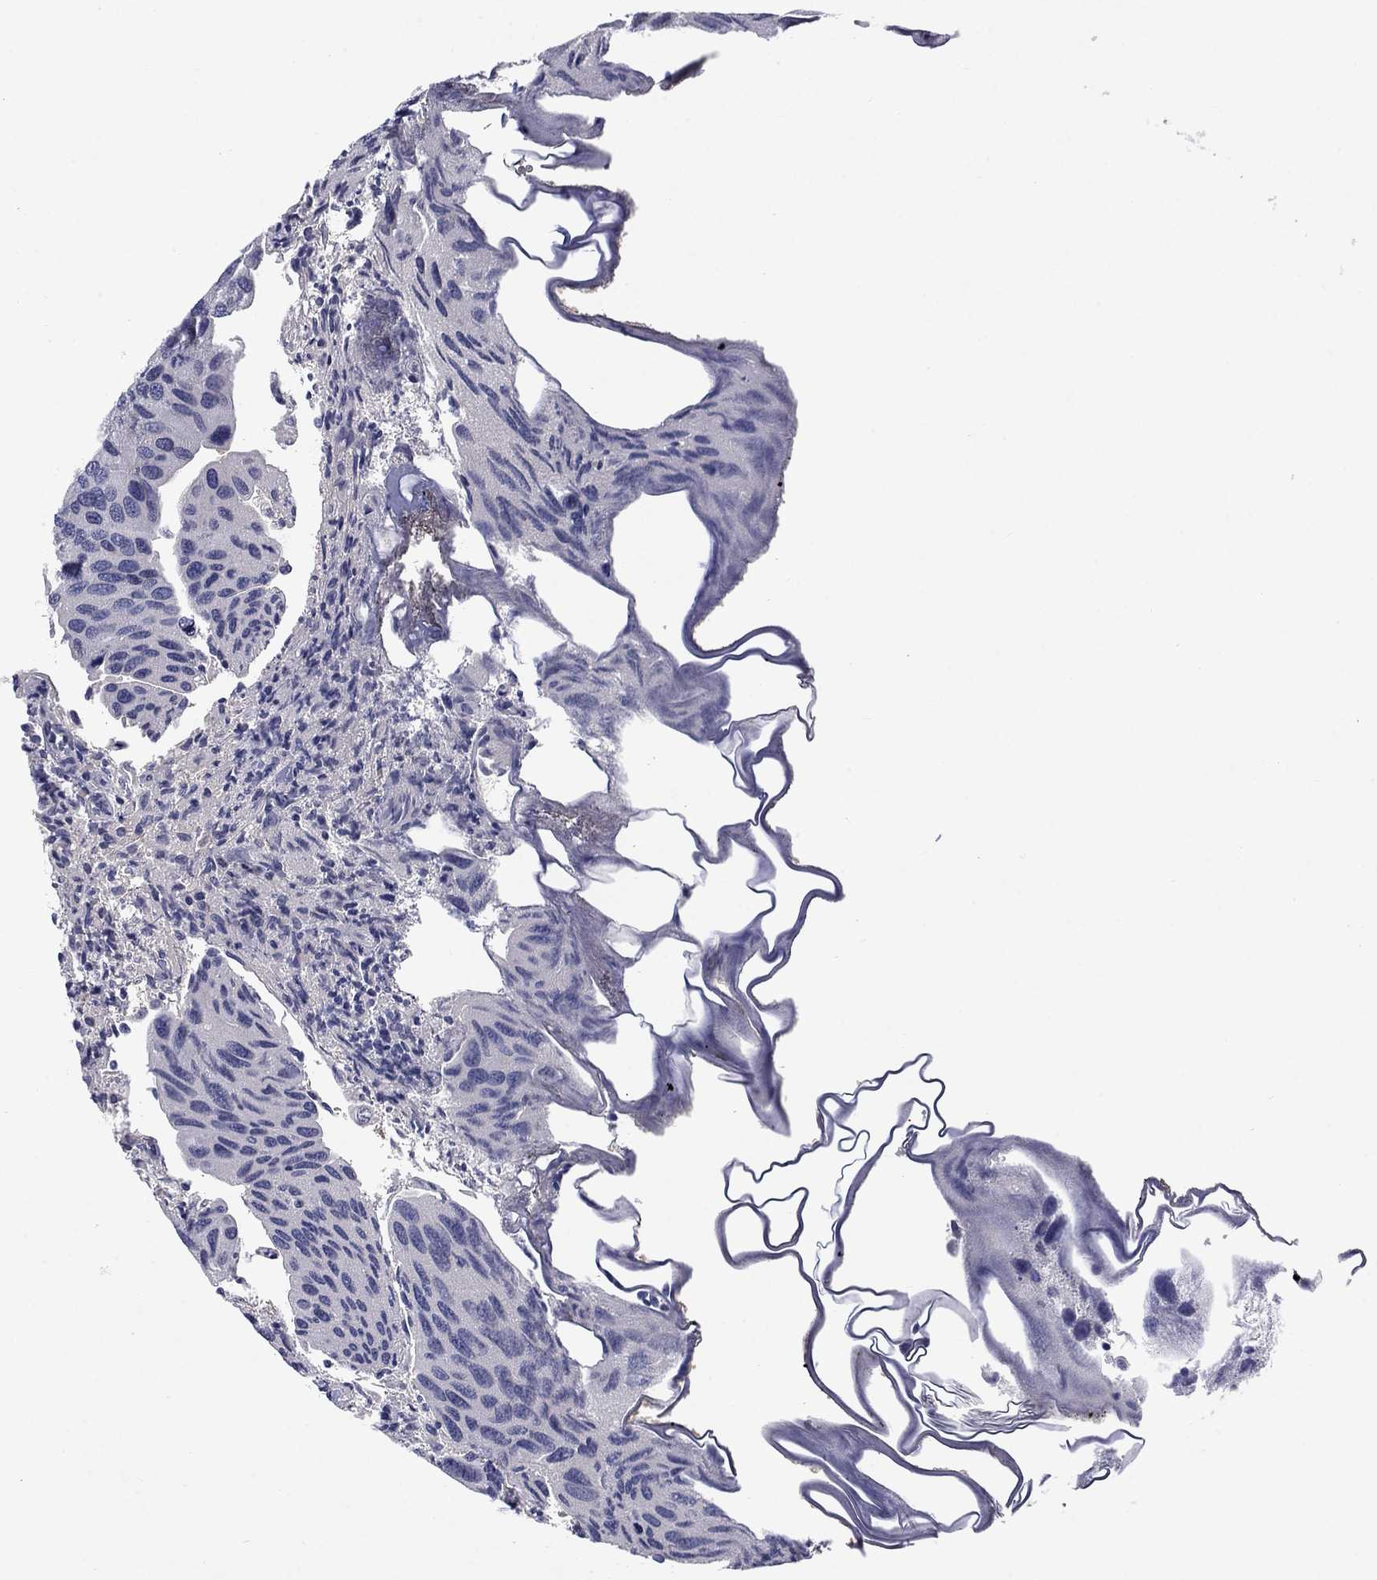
{"staining": {"intensity": "negative", "quantity": "none", "location": "none"}, "tissue": "urothelial cancer", "cell_type": "Tumor cells", "image_type": "cancer", "snomed": [{"axis": "morphology", "description": "Urothelial carcinoma, High grade"}, {"axis": "topography", "description": "Urinary bladder"}], "caption": "Histopathology image shows no significant protein positivity in tumor cells of urothelial carcinoma (high-grade).", "gene": "CACNA1A", "patient": {"sex": "male", "age": 79}}